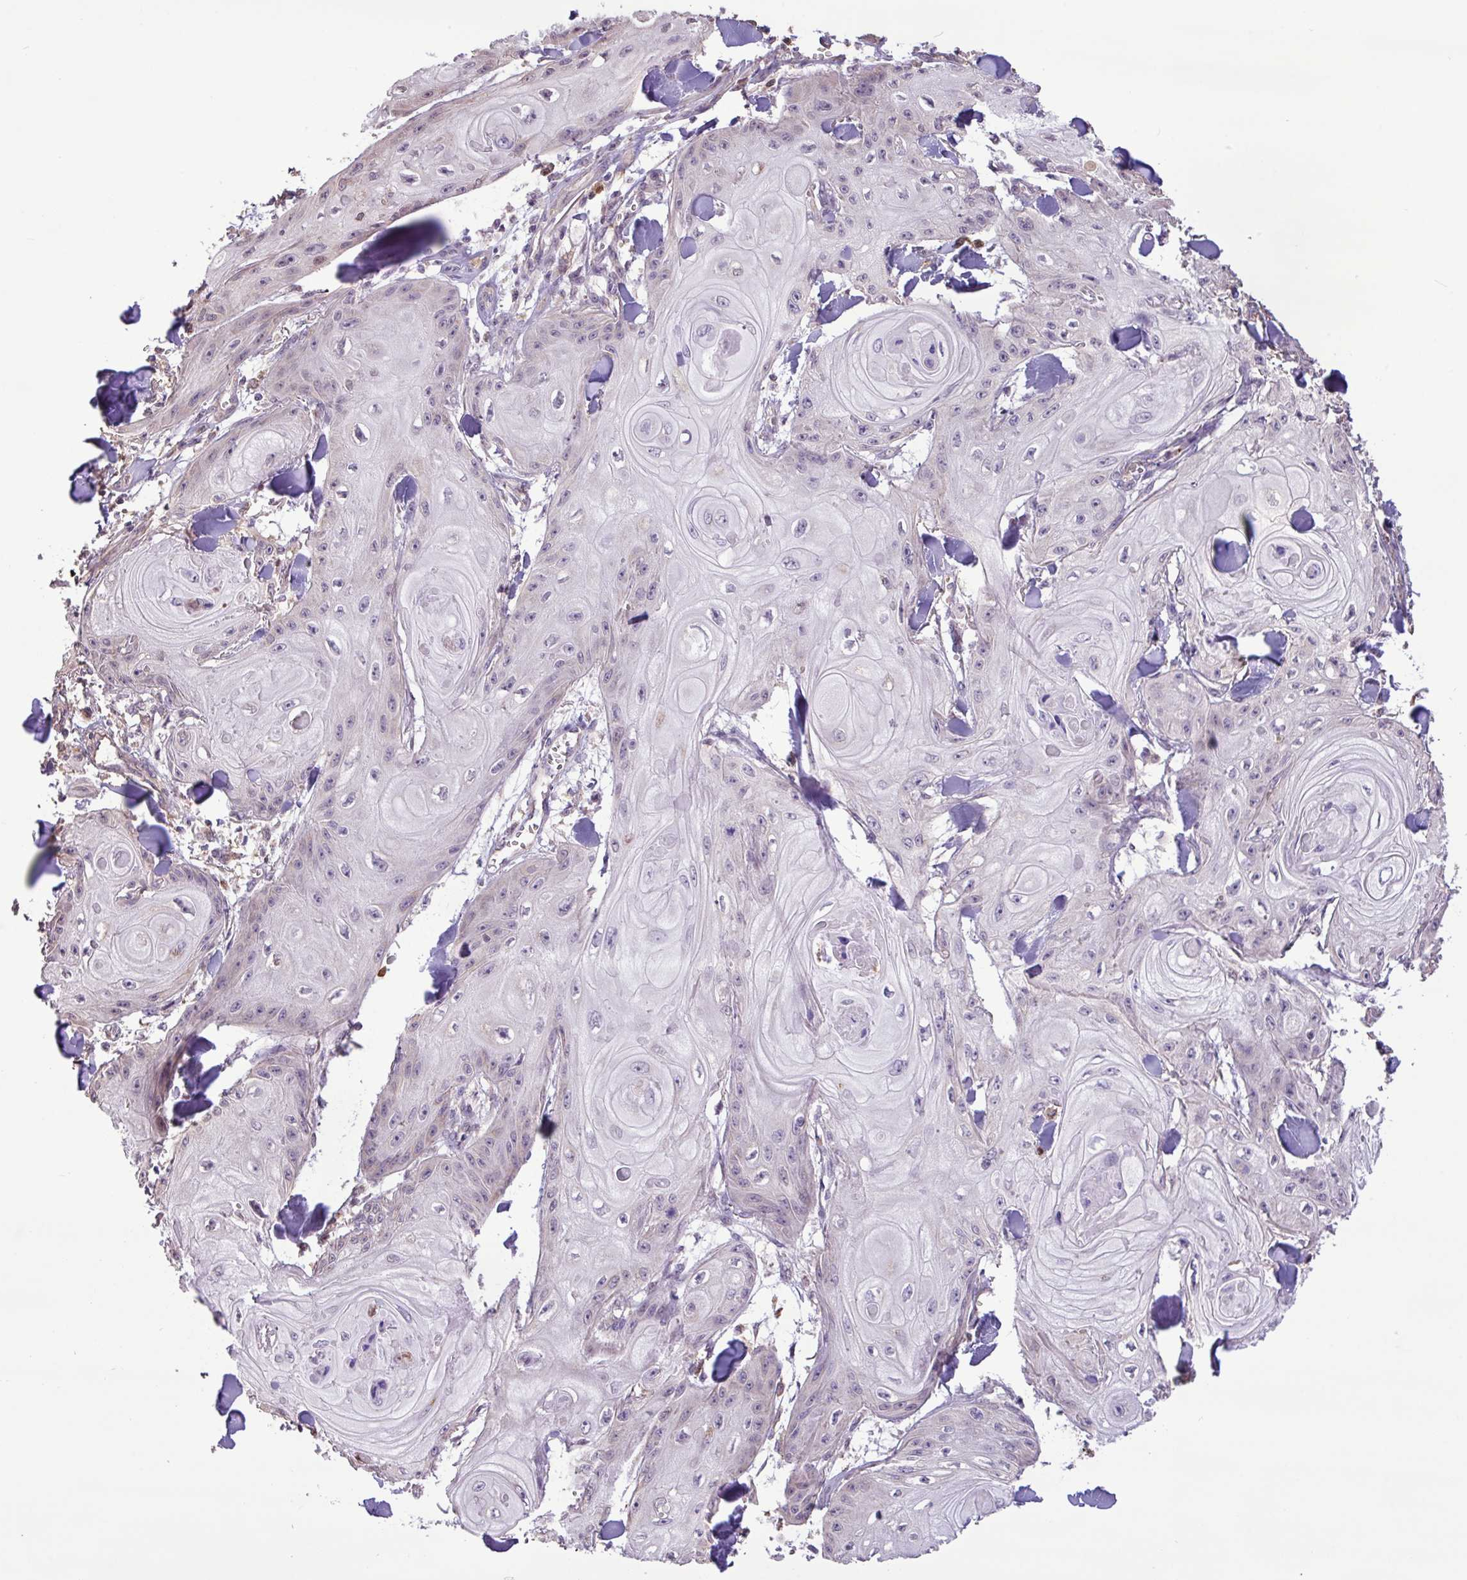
{"staining": {"intensity": "negative", "quantity": "none", "location": "none"}, "tissue": "skin cancer", "cell_type": "Tumor cells", "image_type": "cancer", "snomed": [{"axis": "morphology", "description": "Squamous cell carcinoma, NOS"}, {"axis": "topography", "description": "Skin"}], "caption": "Immunohistochemical staining of human skin cancer (squamous cell carcinoma) shows no significant staining in tumor cells.", "gene": "CHST11", "patient": {"sex": "male", "age": 74}}